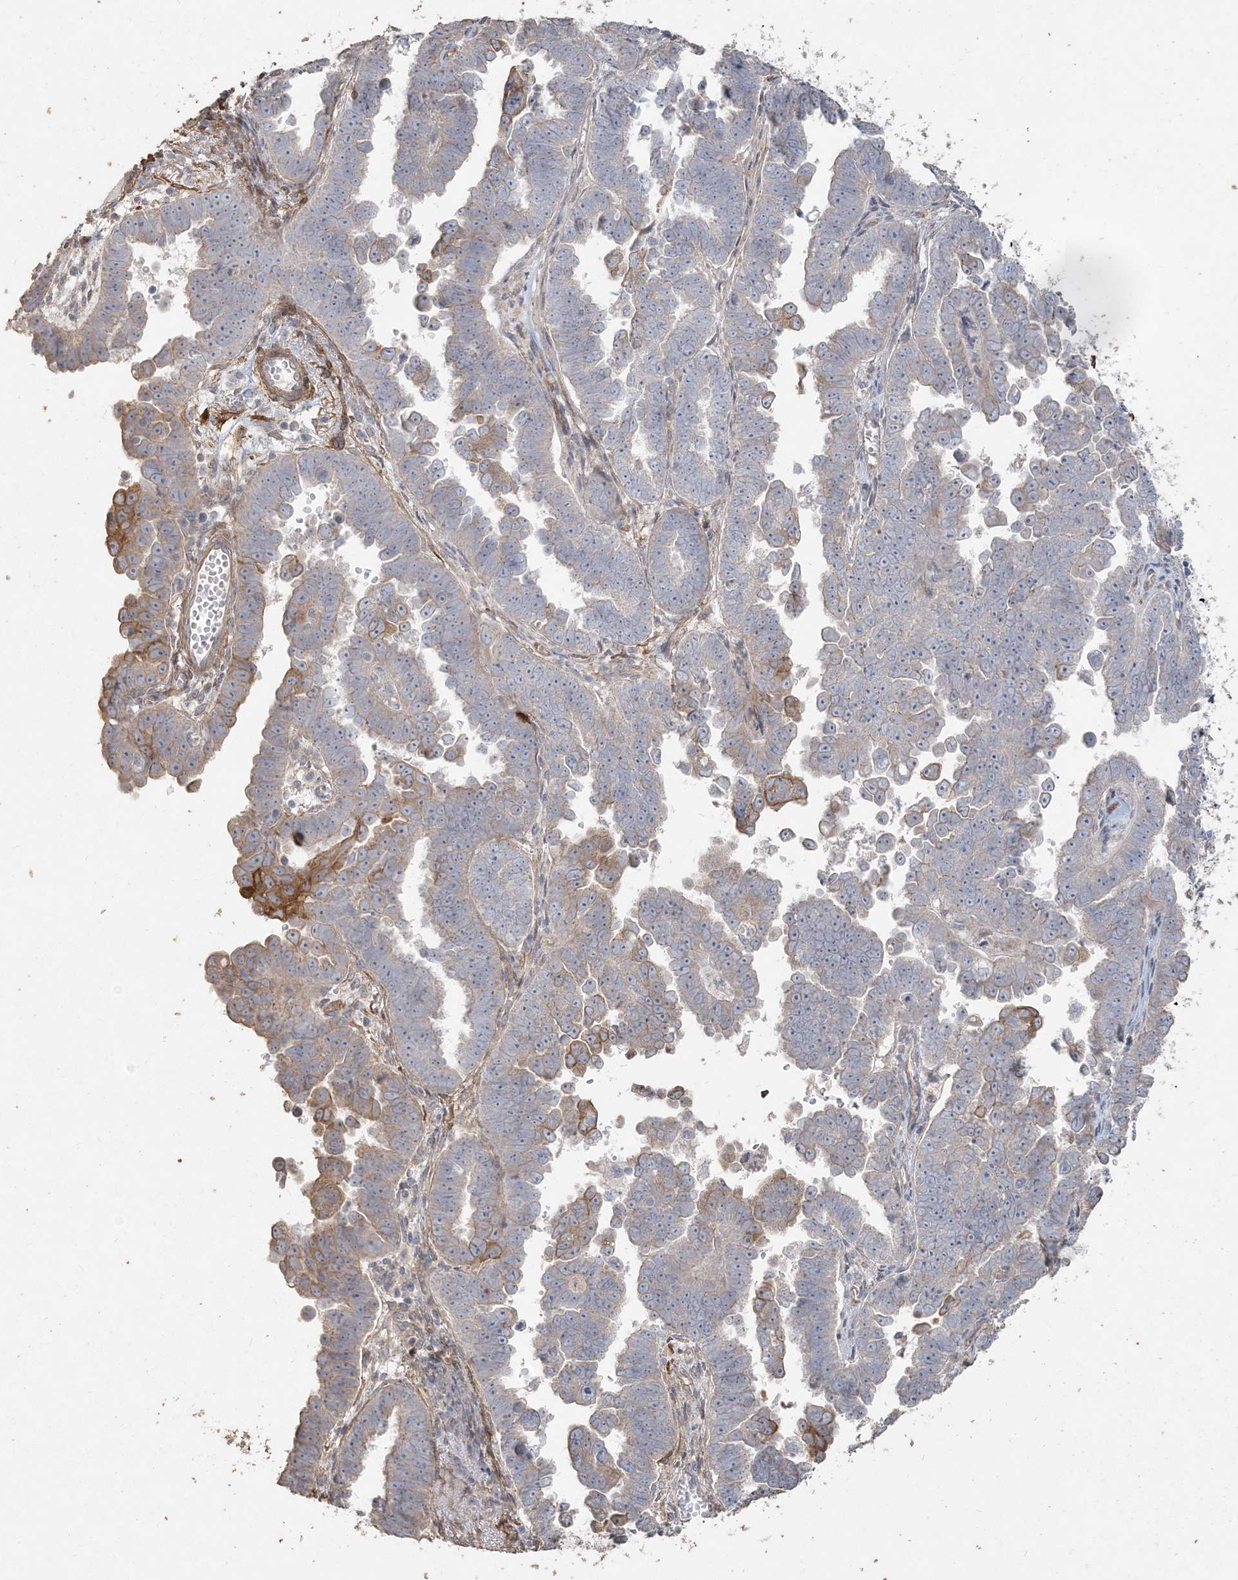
{"staining": {"intensity": "moderate", "quantity": "<25%", "location": "cytoplasmic/membranous"}, "tissue": "endometrial cancer", "cell_type": "Tumor cells", "image_type": "cancer", "snomed": [{"axis": "morphology", "description": "Adenocarcinoma, NOS"}, {"axis": "topography", "description": "Endometrium"}], "caption": "Approximately <25% of tumor cells in human endometrial cancer (adenocarcinoma) show moderate cytoplasmic/membranous protein positivity as visualized by brown immunohistochemical staining.", "gene": "RNF145", "patient": {"sex": "female", "age": 75}}